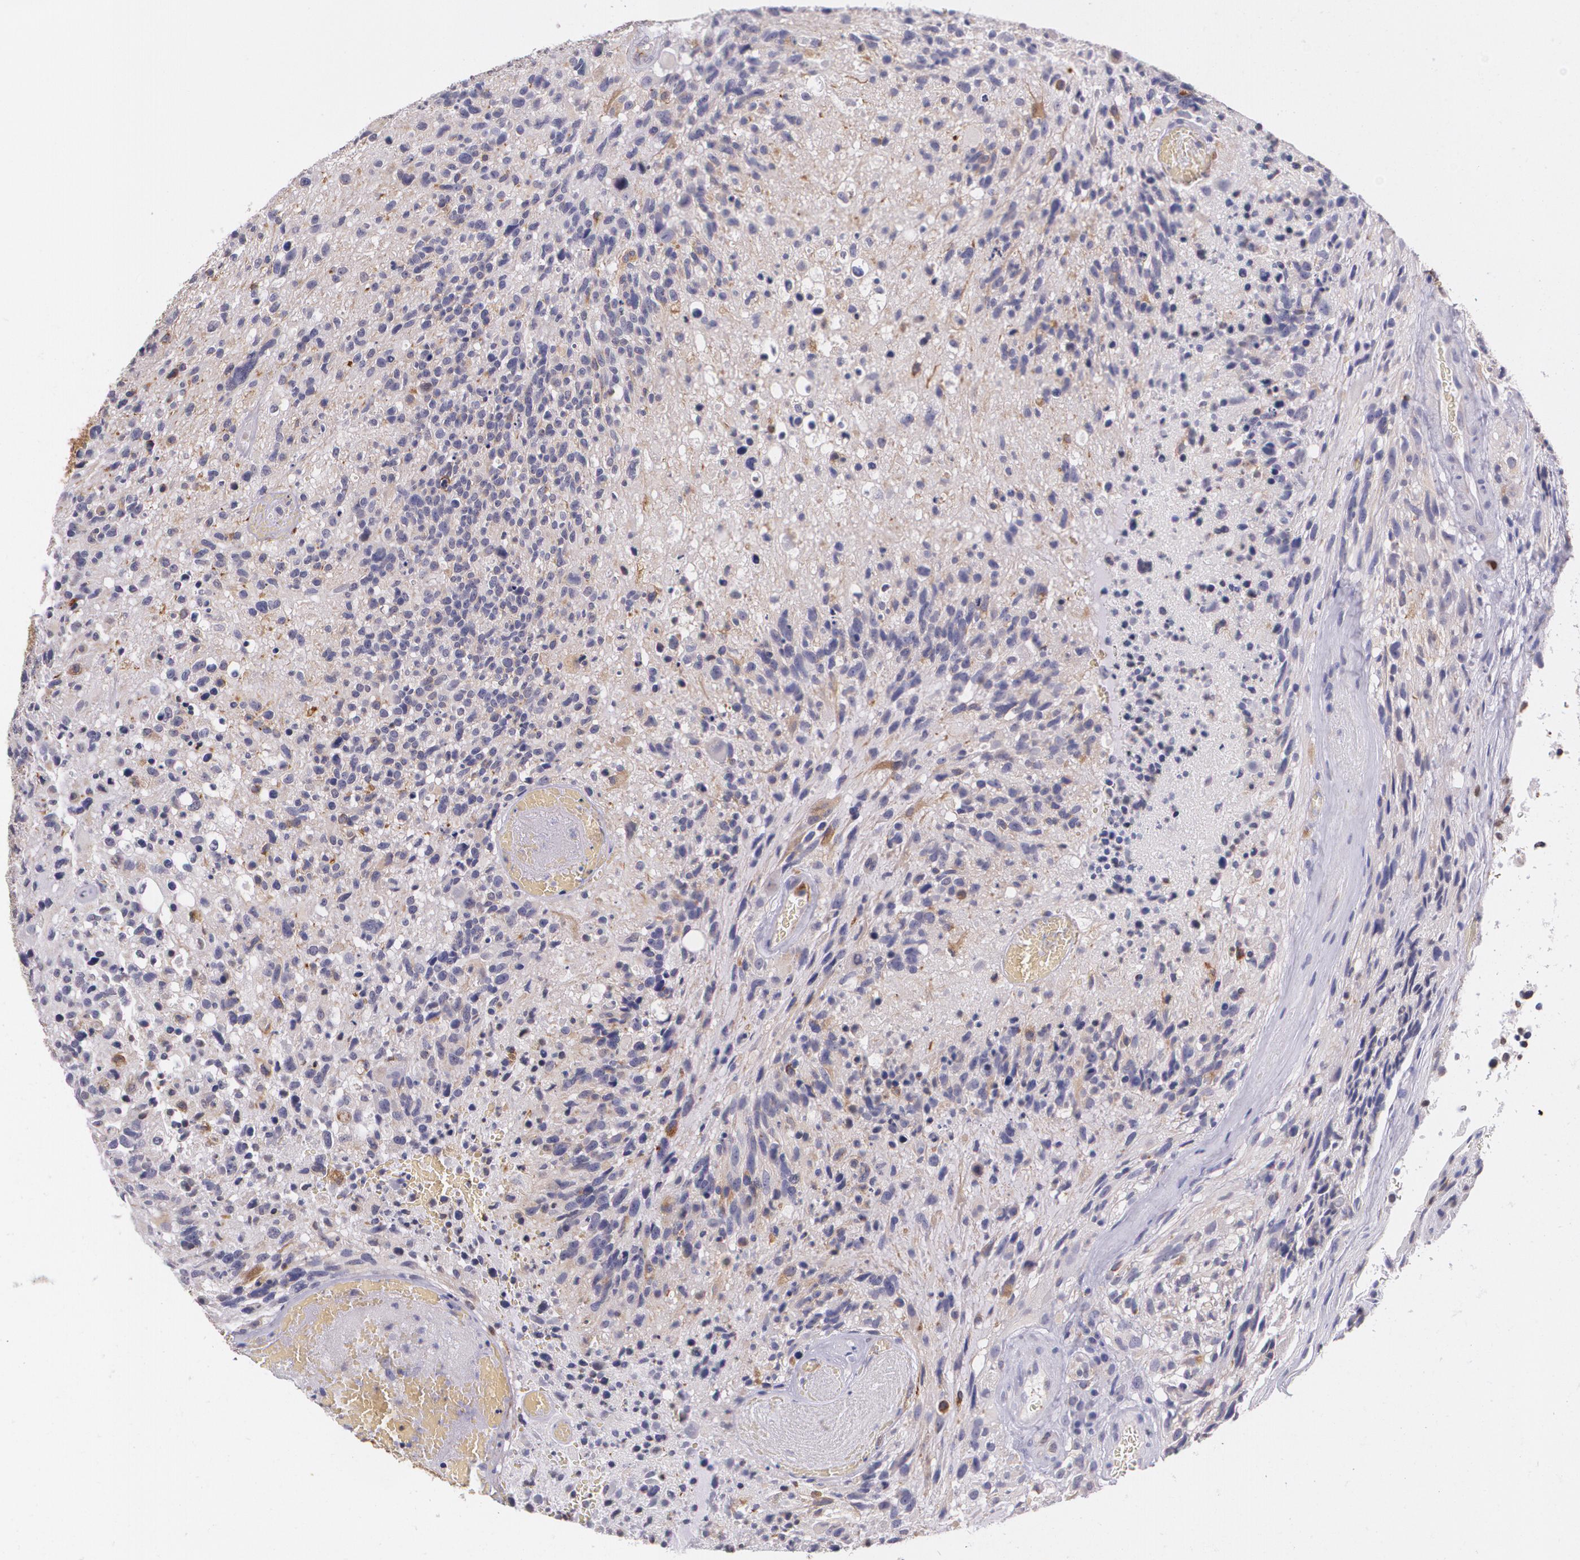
{"staining": {"intensity": "strong", "quantity": "<25%", "location": "cytoplasmic/membranous"}, "tissue": "glioma", "cell_type": "Tumor cells", "image_type": "cancer", "snomed": [{"axis": "morphology", "description": "Glioma, malignant, High grade"}, {"axis": "topography", "description": "Brain"}], "caption": "Immunohistochemistry histopathology image of neoplastic tissue: glioma stained using immunohistochemistry (IHC) reveals medium levels of strong protein expression localized specifically in the cytoplasmic/membranous of tumor cells, appearing as a cytoplasmic/membranous brown color.", "gene": "RTN1", "patient": {"sex": "male", "age": 72}}